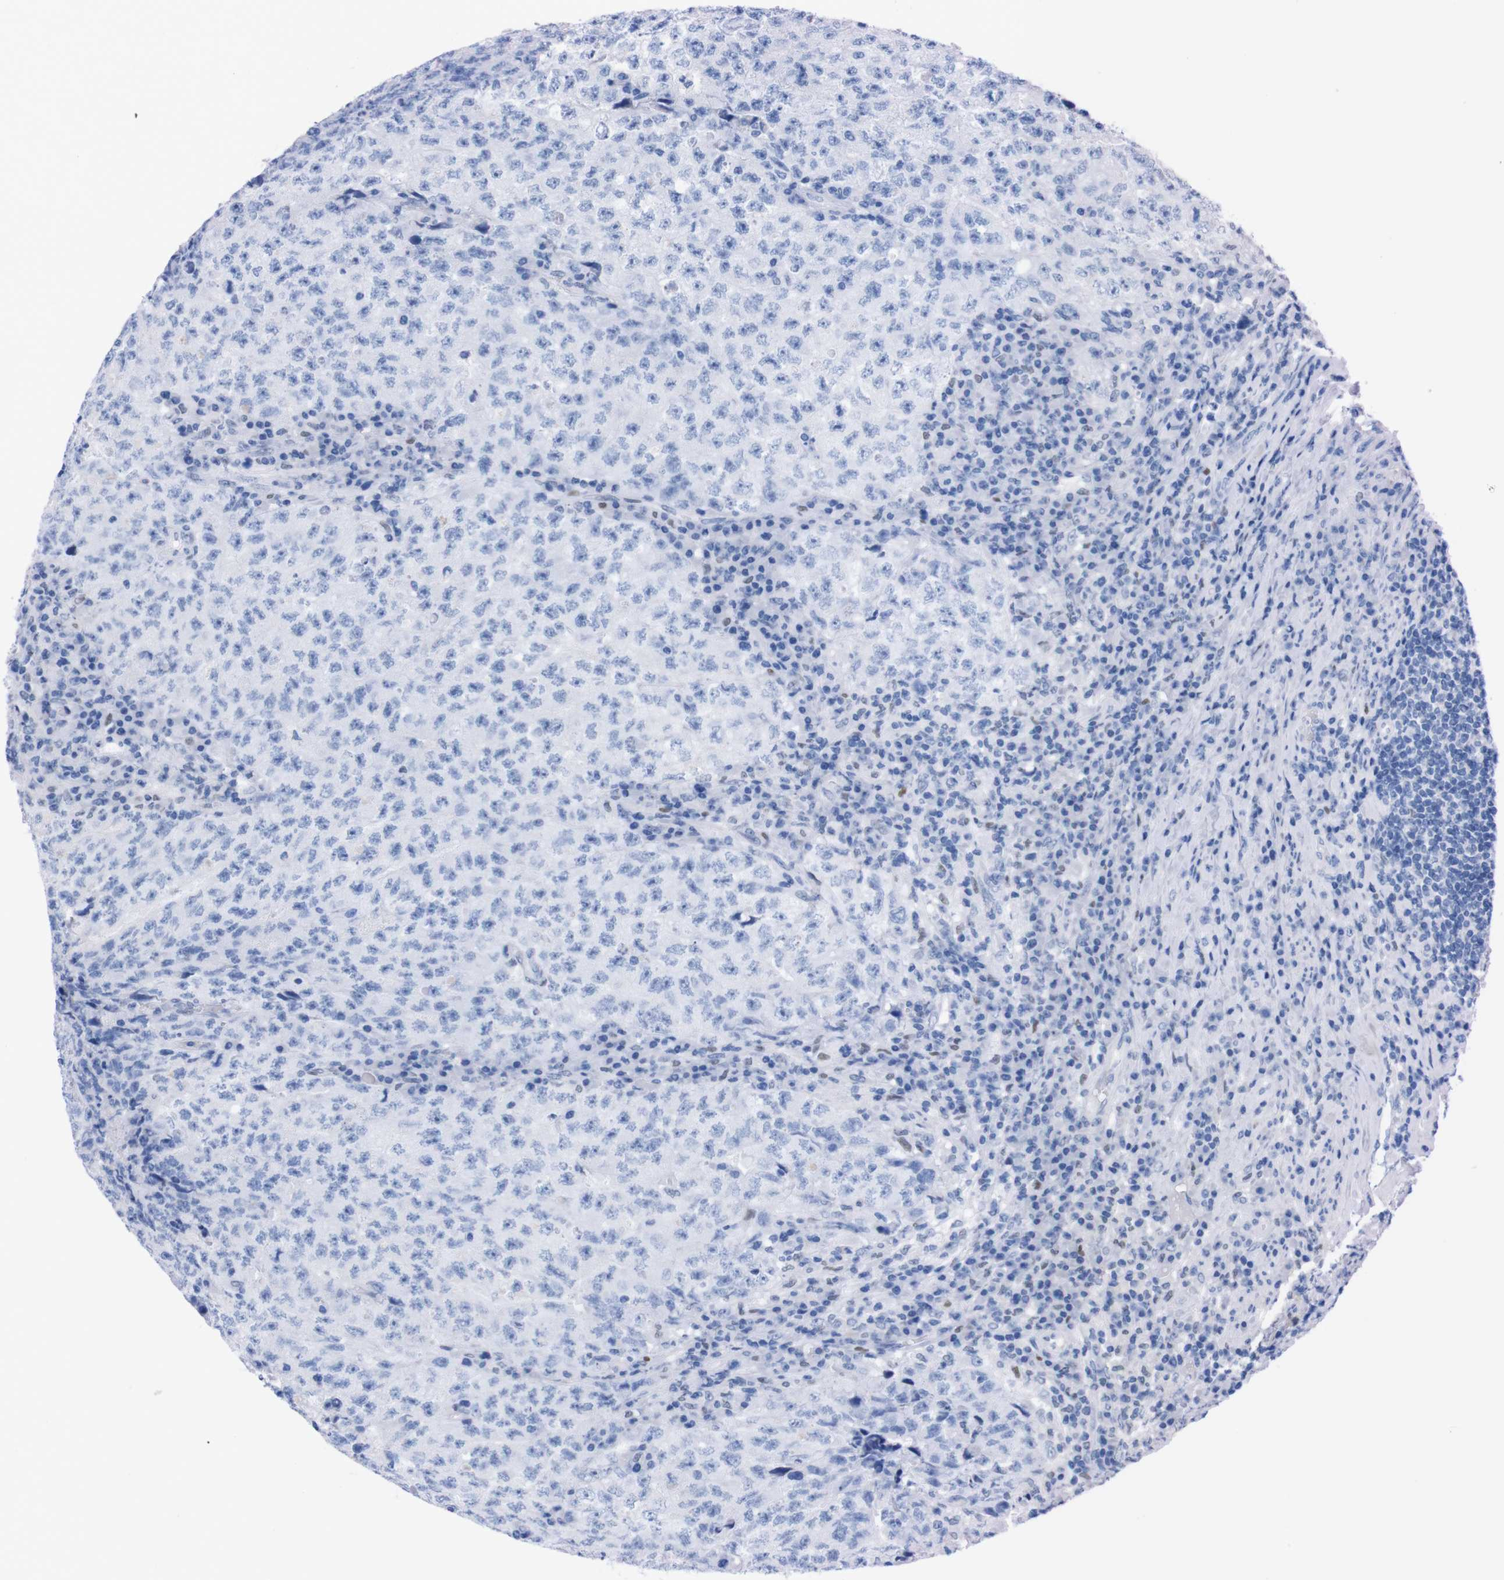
{"staining": {"intensity": "negative", "quantity": "none", "location": "none"}, "tissue": "testis cancer", "cell_type": "Tumor cells", "image_type": "cancer", "snomed": [{"axis": "morphology", "description": "Necrosis, NOS"}, {"axis": "morphology", "description": "Carcinoma, Embryonal, NOS"}, {"axis": "topography", "description": "Testis"}], "caption": "Tumor cells are negative for protein expression in human testis cancer (embryonal carcinoma). (Brightfield microscopy of DAB (3,3'-diaminobenzidine) immunohistochemistry at high magnification).", "gene": "P2RY12", "patient": {"sex": "male", "age": 19}}